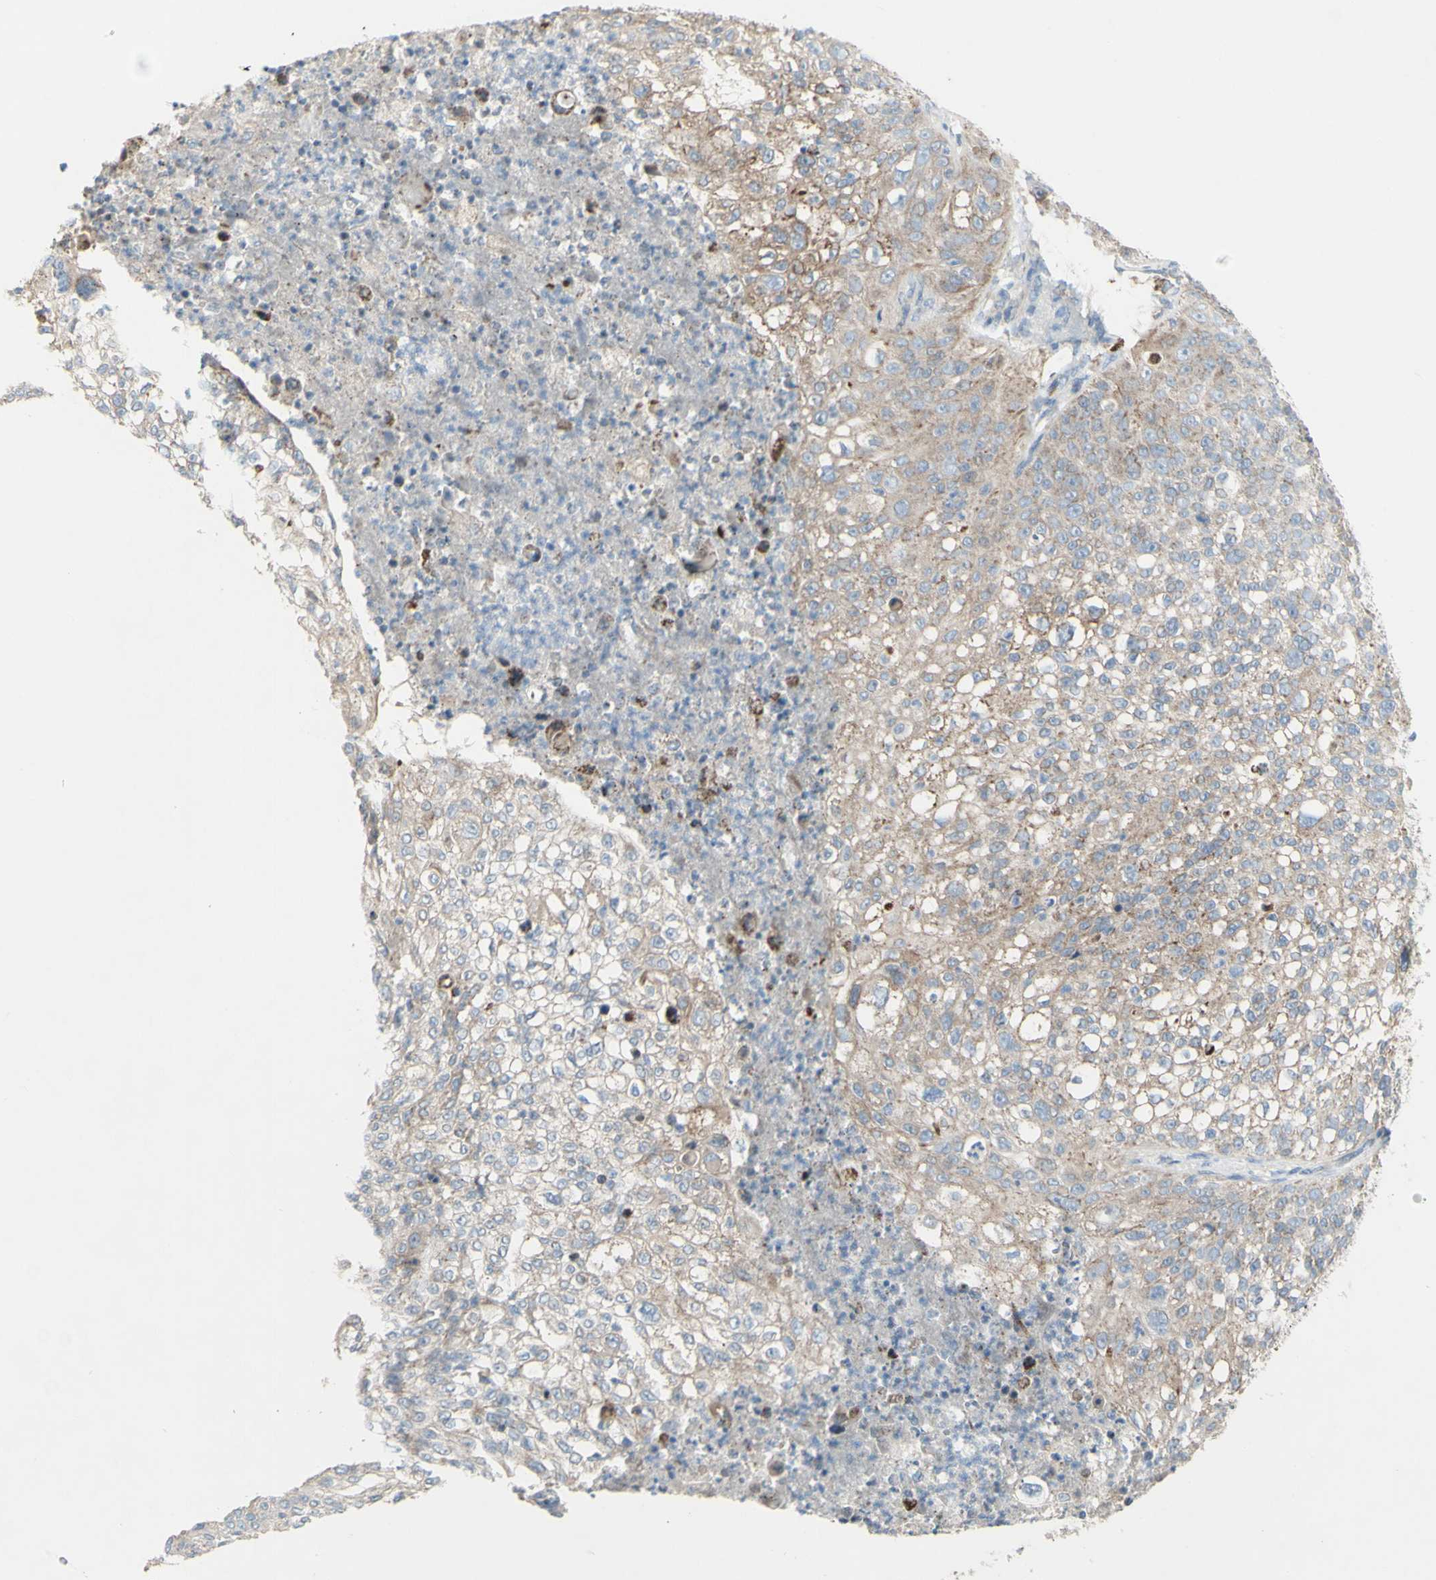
{"staining": {"intensity": "weak", "quantity": "<25%", "location": "cytoplasmic/membranous"}, "tissue": "lung cancer", "cell_type": "Tumor cells", "image_type": "cancer", "snomed": [{"axis": "morphology", "description": "Inflammation, NOS"}, {"axis": "morphology", "description": "Squamous cell carcinoma, NOS"}, {"axis": "topography", "description": "Lymph node"}, {"axis": "topography", "description": "Soft tissue"}, {"axis": "topography", "description": "Lung"}], "caption": "Immunohistochemistry of human lung cancer (squamous cell carcinoma) exhibits no positivity in tumor cells. (DAB (3,3'-diaminobenzidine) immunohistochemistry (IHC) visualized using brightfield microscopy, high magnification).", "gene": "CNTNAP1", "patient": {"sex": "male", "age": 66}}